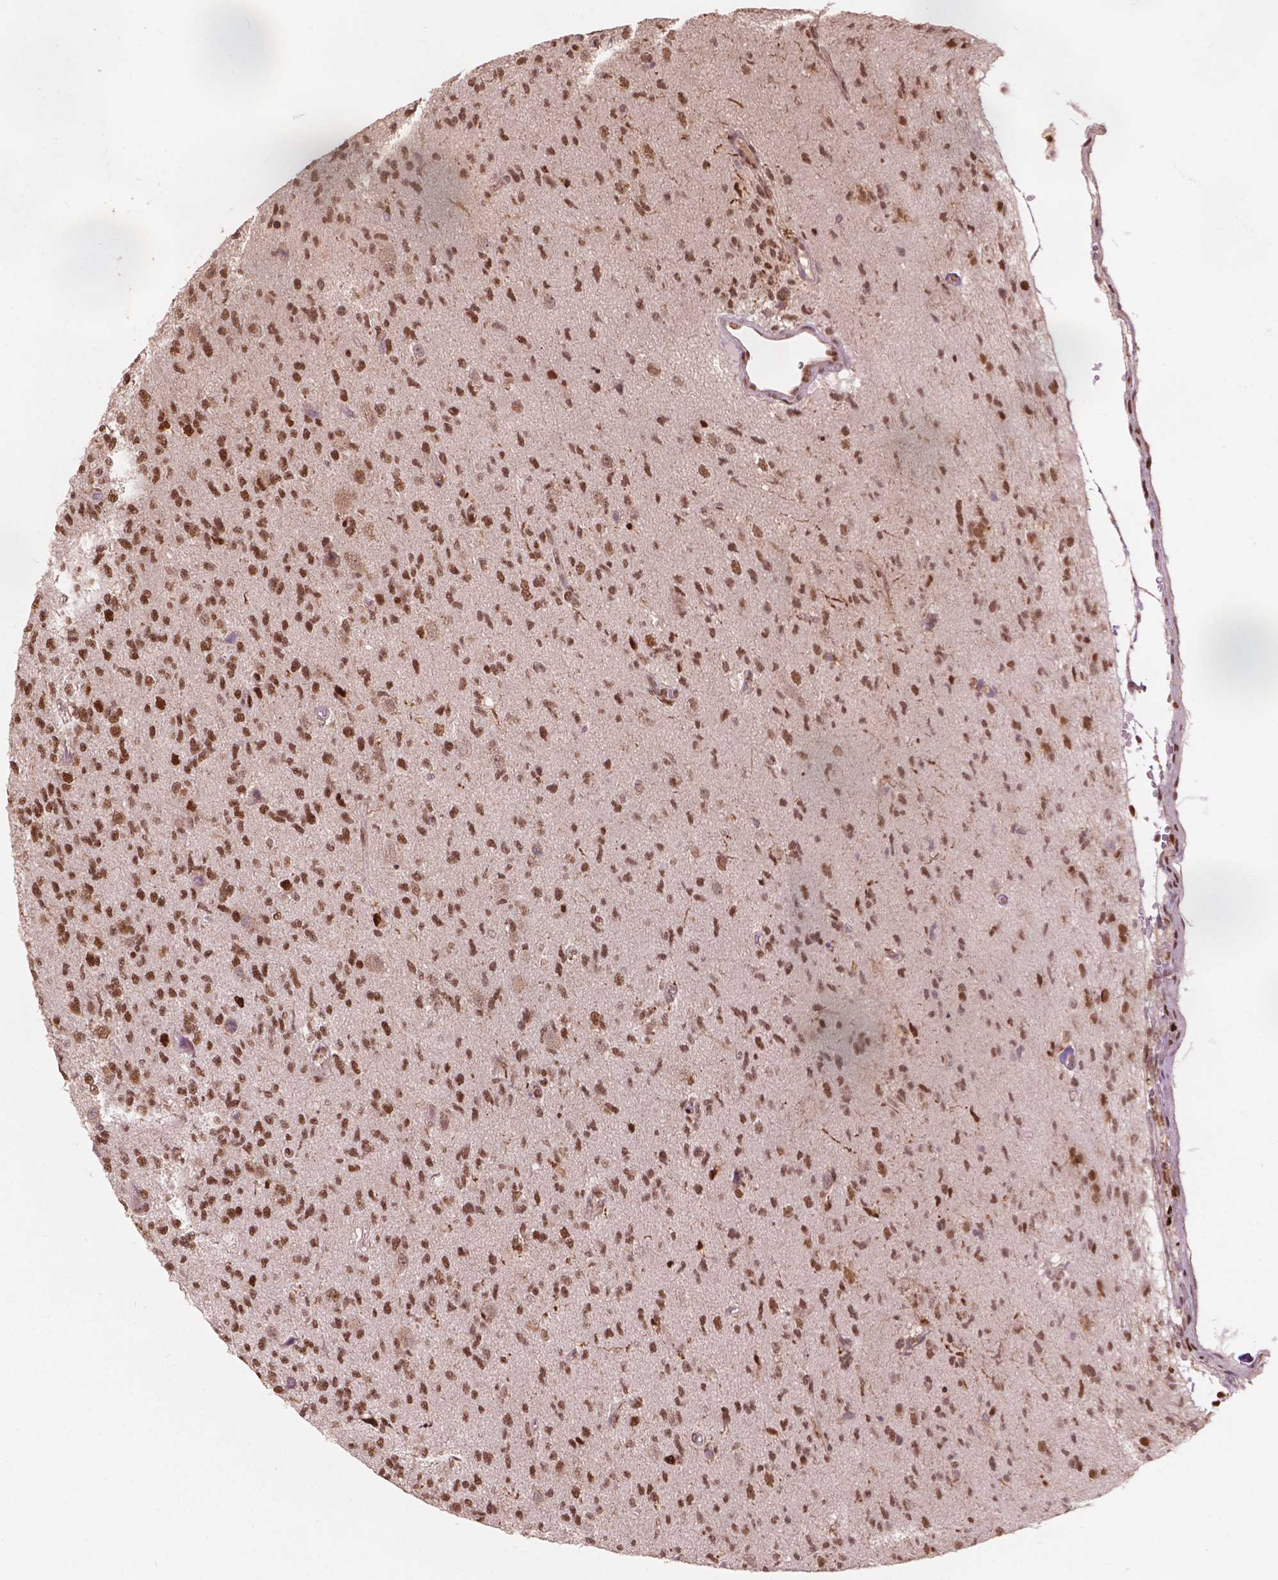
{"staining": {"intensity": "moderate", "quantity": ">75%", "location": "nuclear"}, "tissue": "glioma", "cell_type": "Tumor cells", "image_type": "cancer", "snomed": [{"axis": "morphology", "description": "Glioma, malignant, High grade"}, {"axis": "topography", "description": "Brain"}], "caption": "Immunohistochemistry (IHC) of glioma demonstrates medium levels of moderate nuclear positivity in about >75% of tumor cells.", "gene": "ANP32B", "patient": {"sex": "male", "age": 56}}